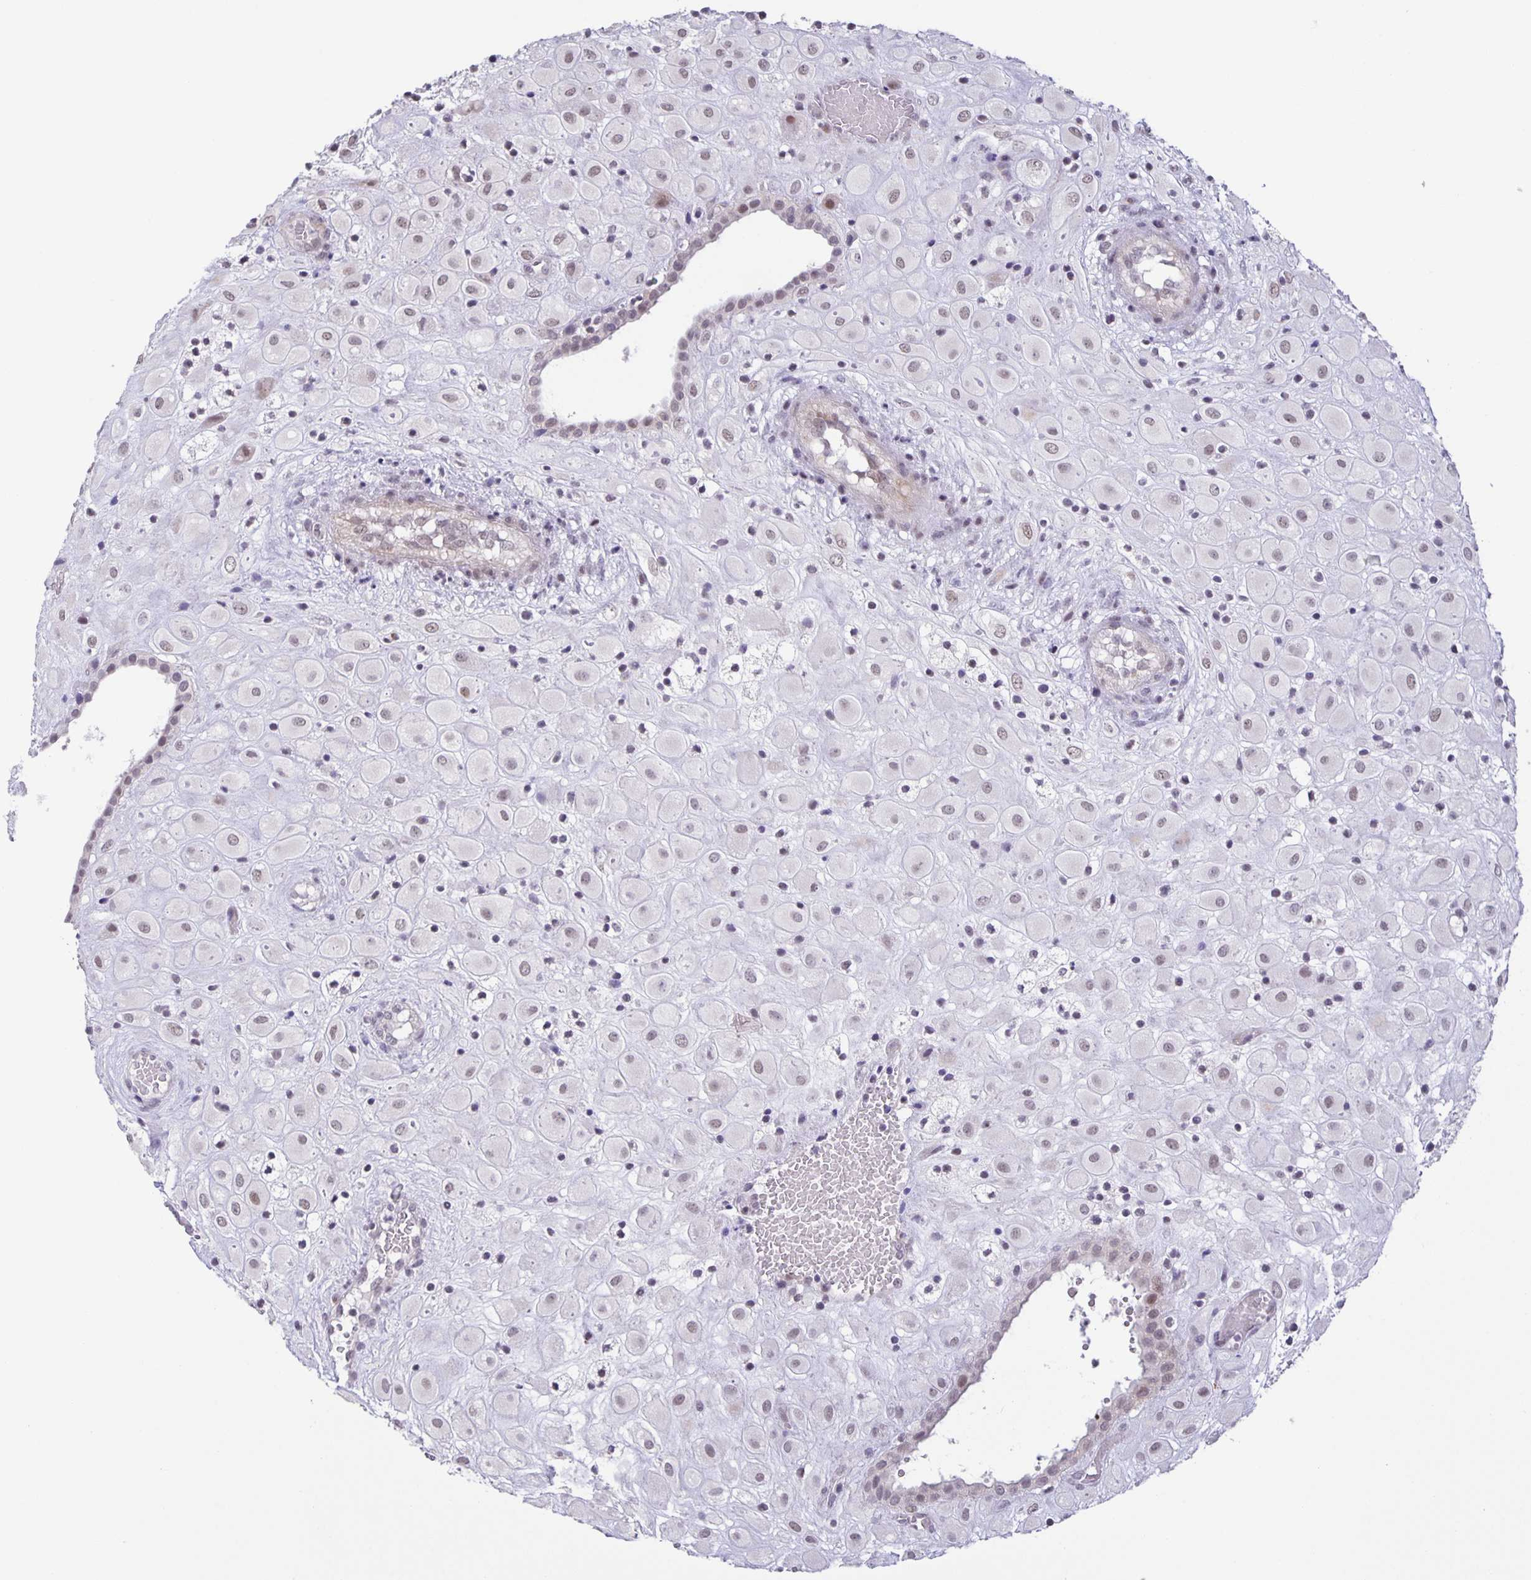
{"staining": {"intensity": "weak", "quantity": "25%-75%", "location": "nuclear"}, "tissue": "placenta", "cell_type": "Decidual cells", "image_type": "normal", "snomed": [{"axis": "morphology", "description": "Normal tissue, NOS"}, {"axis": "topography", "description": "Placenta"}], "caption": "The immunohistochemical stain highlights weak nuclear staining in decidual cells of benign placenta. Nuclei are stained in blue.", "gene": "PHRF1", "patient": {"sex": "female", "age": 24}}